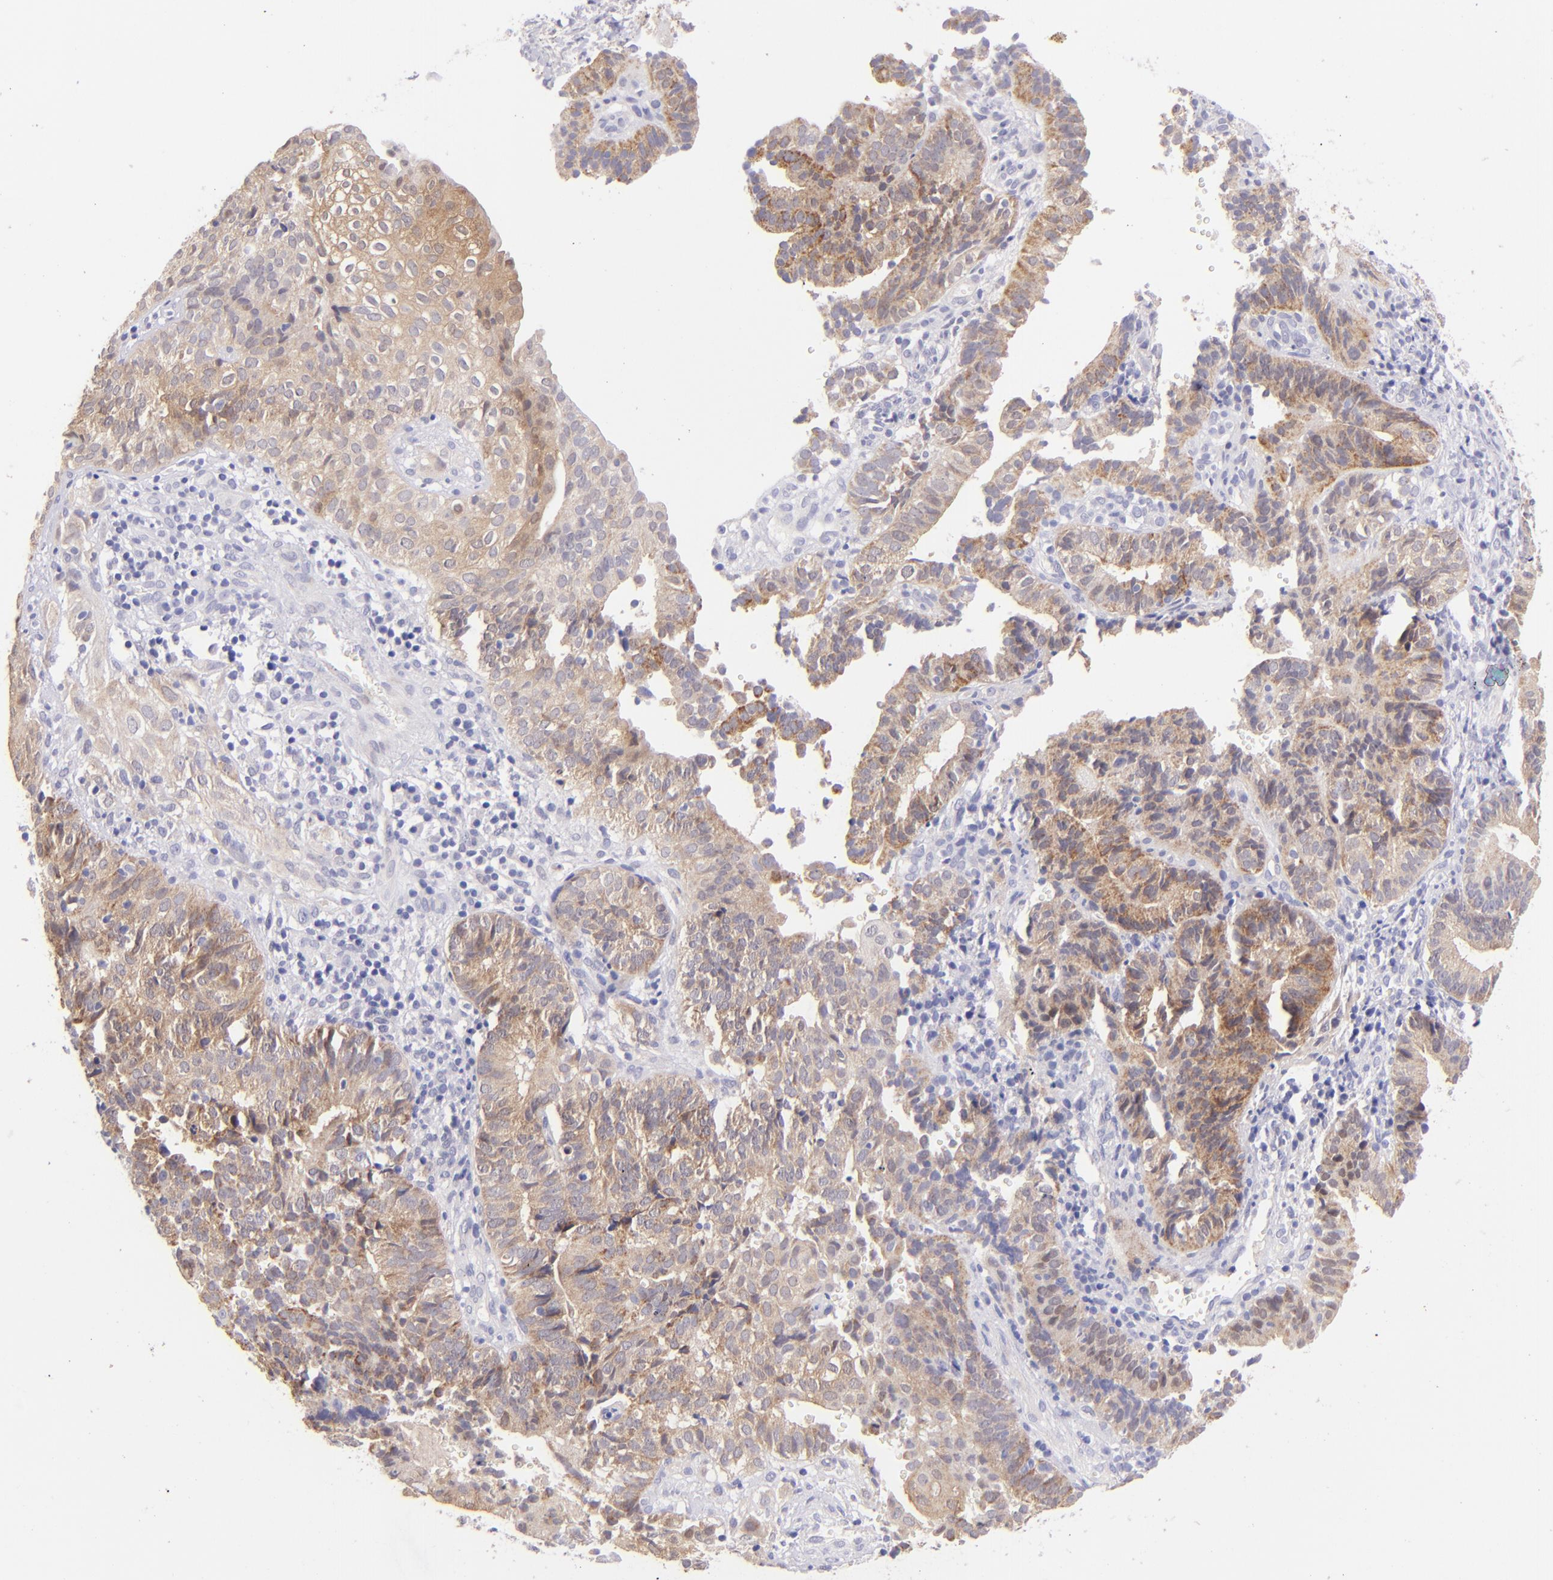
{"staining": {"intensity": "weak", "quantity": ">75%", "location": "cytoplasmic/membranous"}, "tissue": "cervical cancer", "cell_type": "Tumor cells", "image_type": "cancer", "snomed": [{"axis": "morphology", "description": "Adenocarcinoma, NOS"}, {"axis": "topography", "description": "Cervix"}], "caption": "The micrograph exhibits a brown stain indicating the presence of a protein in the cytoplasmic/membranous of tumor cells in cervical cancer (adenocarcinoma).", "gene": "SH2D4A", "patient": {"sex": "female", "age": 60}}